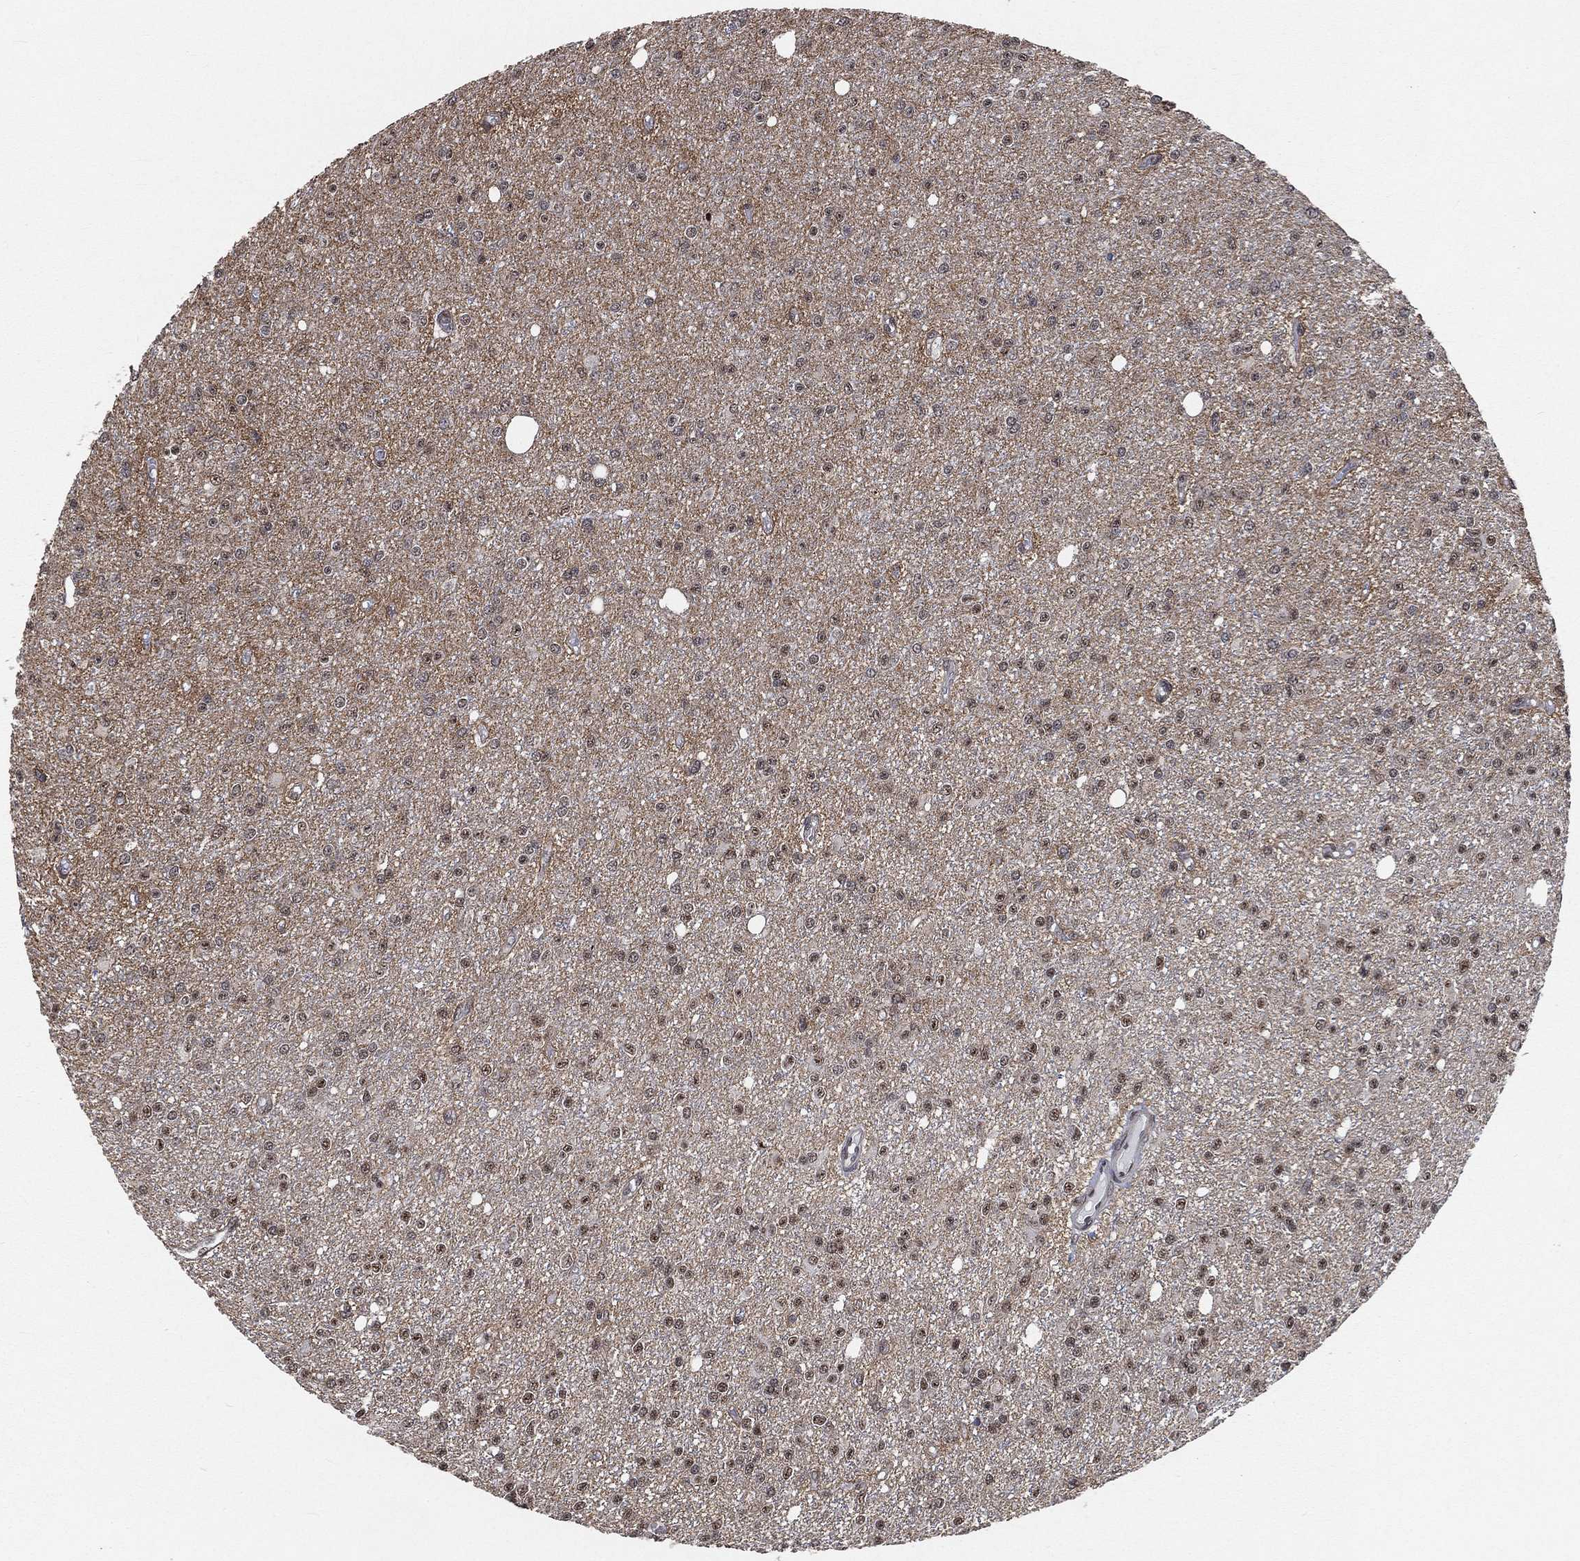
{"staining": {"intensity": "moderate", "quantity": "<25%", "location": "nuclear"}, "tissue": "glioma", "cell_type": "Tumor cells", "image_type": "cancer", "snomed": [{"axis": "morphology", "description": "Glioma, malignant, Low grade"}, {"axis": "topography", "description": "Brain"}], "caption": "Tumor cells show low levels of moderate nuclear expression in approximately <25% of cells in human glioma.", "gene": "RSRC2", "patient": {"sex": "female", "age": 45}}